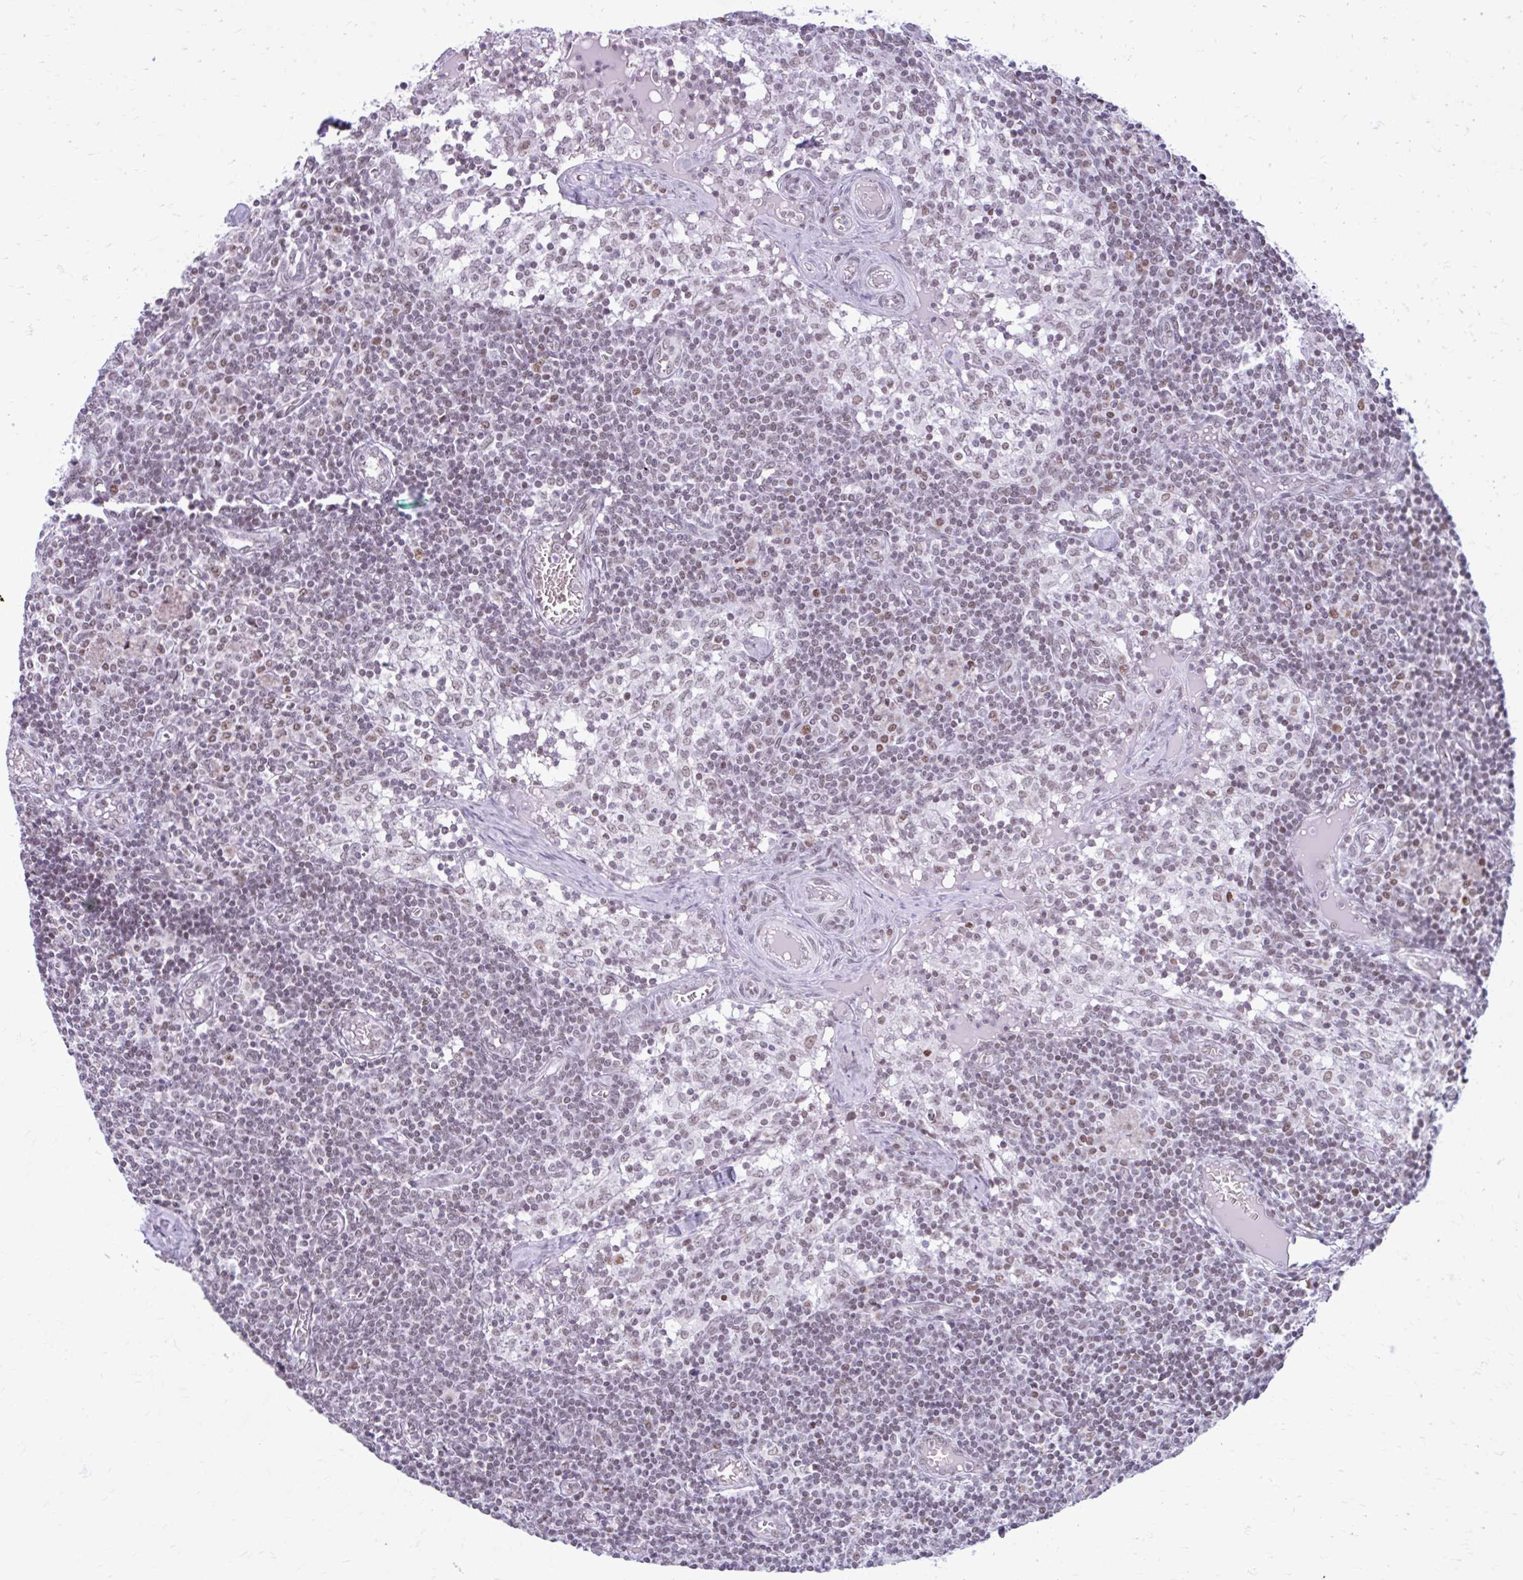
{"staining": {"intensity": "moderate", "quantity": ">75%", "location": "nuclear"}, "tissue": "lymph node", "cell_type": "Germinal center cells", "image_type": "normal", "snomed": [{"axis": "morphology", "description": "Normal tissue, NOS"}, {"axis": "topography", "description": "Lymph node"}], "caption": "IHC staining of benign lymph node, which exhibits medium levels of moderate nuclear staining in about >75% of germinal center cells indicating moderate nuclear protein expression. The staining was performed using DAB (brown) for protein detection and nuclei were counterstained in hematoxylin (blue).", "gene": "PABIR1", "patient": {"sex": "female", "age": 31}}